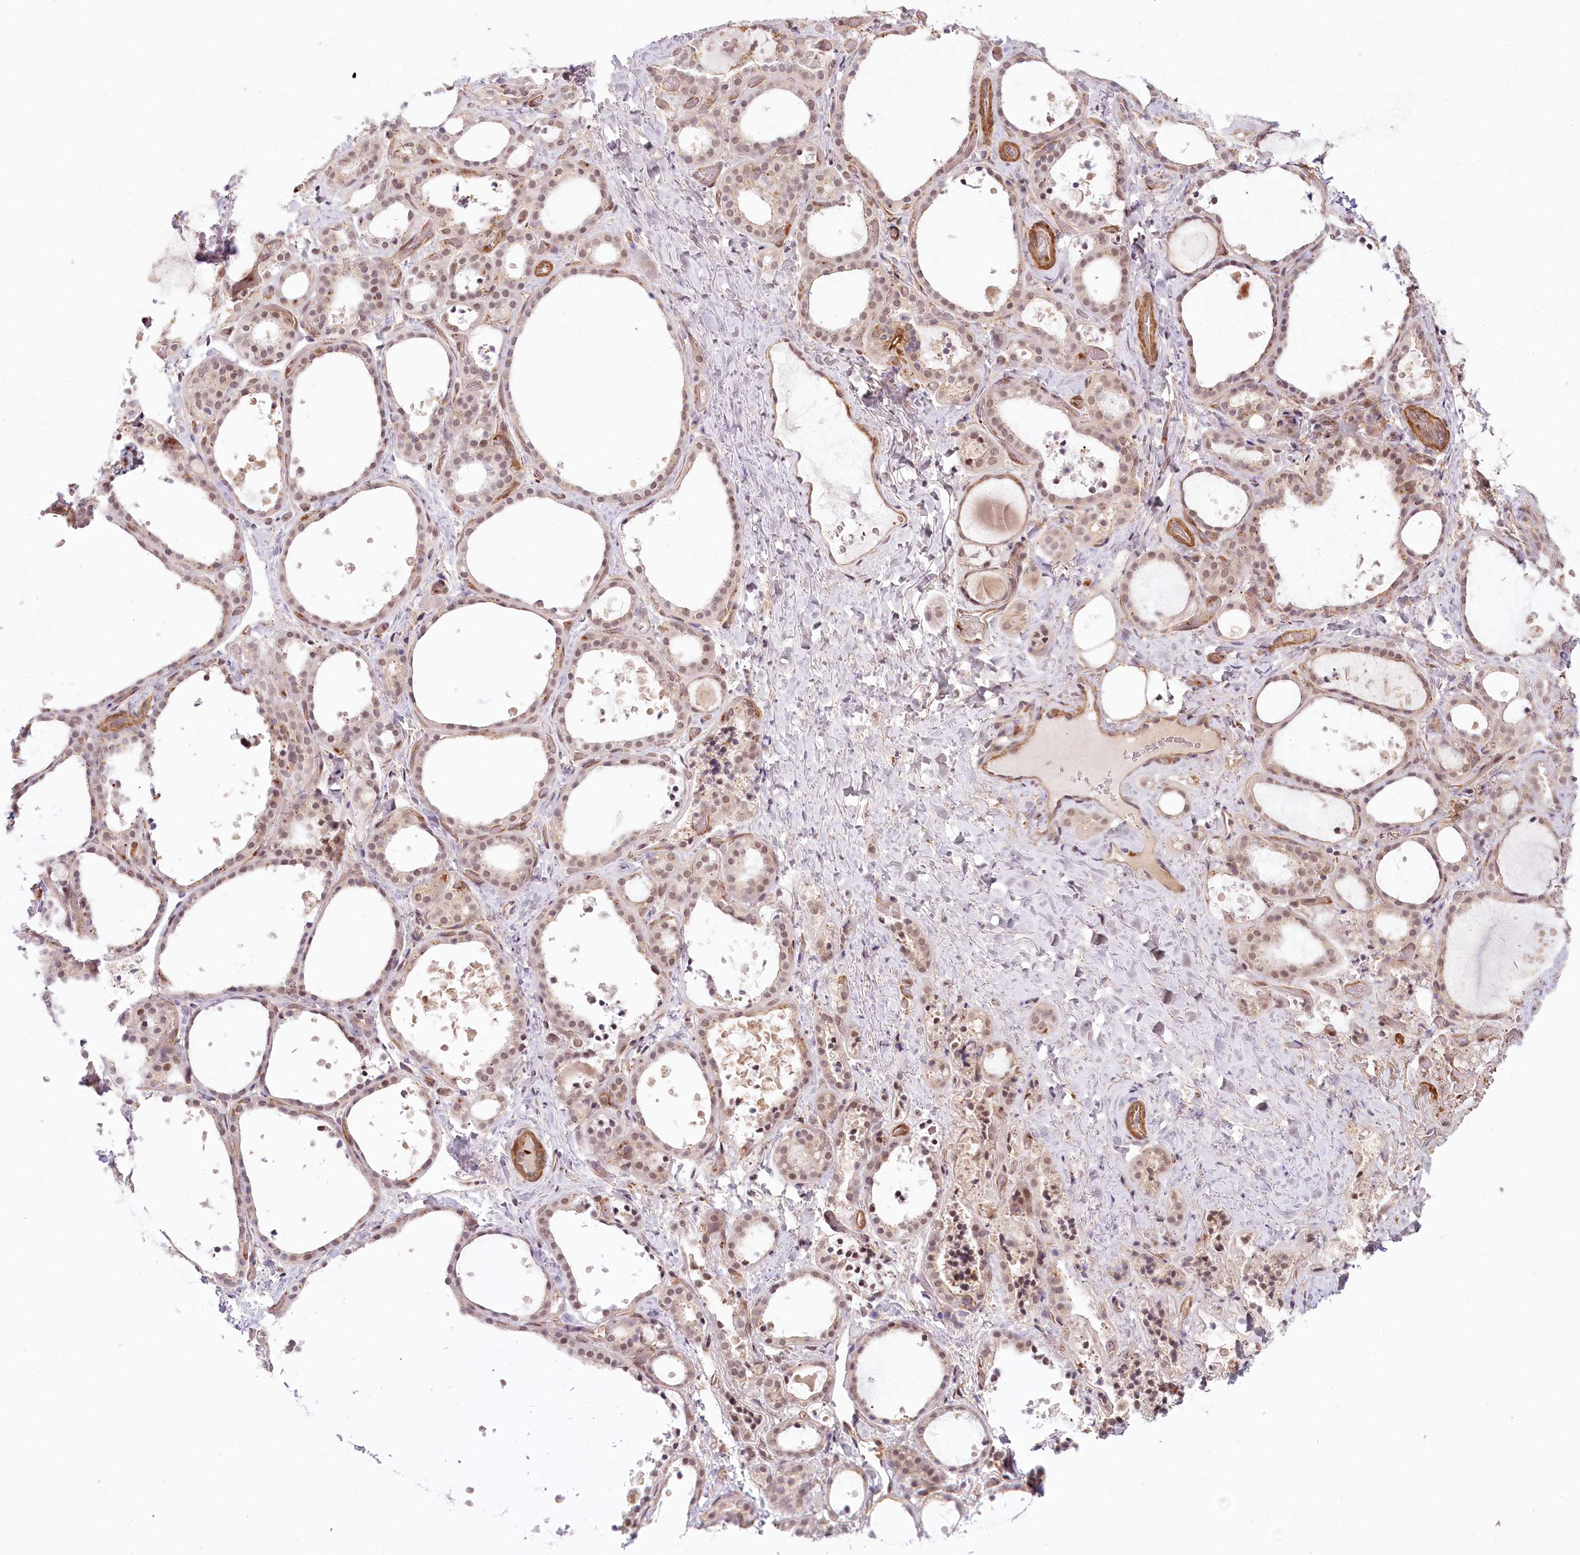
{"staining": {"intensity": "moderate", "quantity": "25%-75%", "location": "nuclear"}, "tissue": "thyroid gland", "cell_type": "Glandular cells", "image_type": "normal", "snomed": [{"axis": "morphology", "description": "Normal tissue, NOS"}, {"axis": "topography", "description": "Thyroid gland"}], "caption": "DAB (3,3'-diaminobenzidine) immunohistochemical staining of normal thyroid gland demonstrates moderate nuclear protein positivity in approximately 25%-75% of glandular cells.", "gene": "TUBGCP2", "patient": {"sex": "female", "age": 44}}